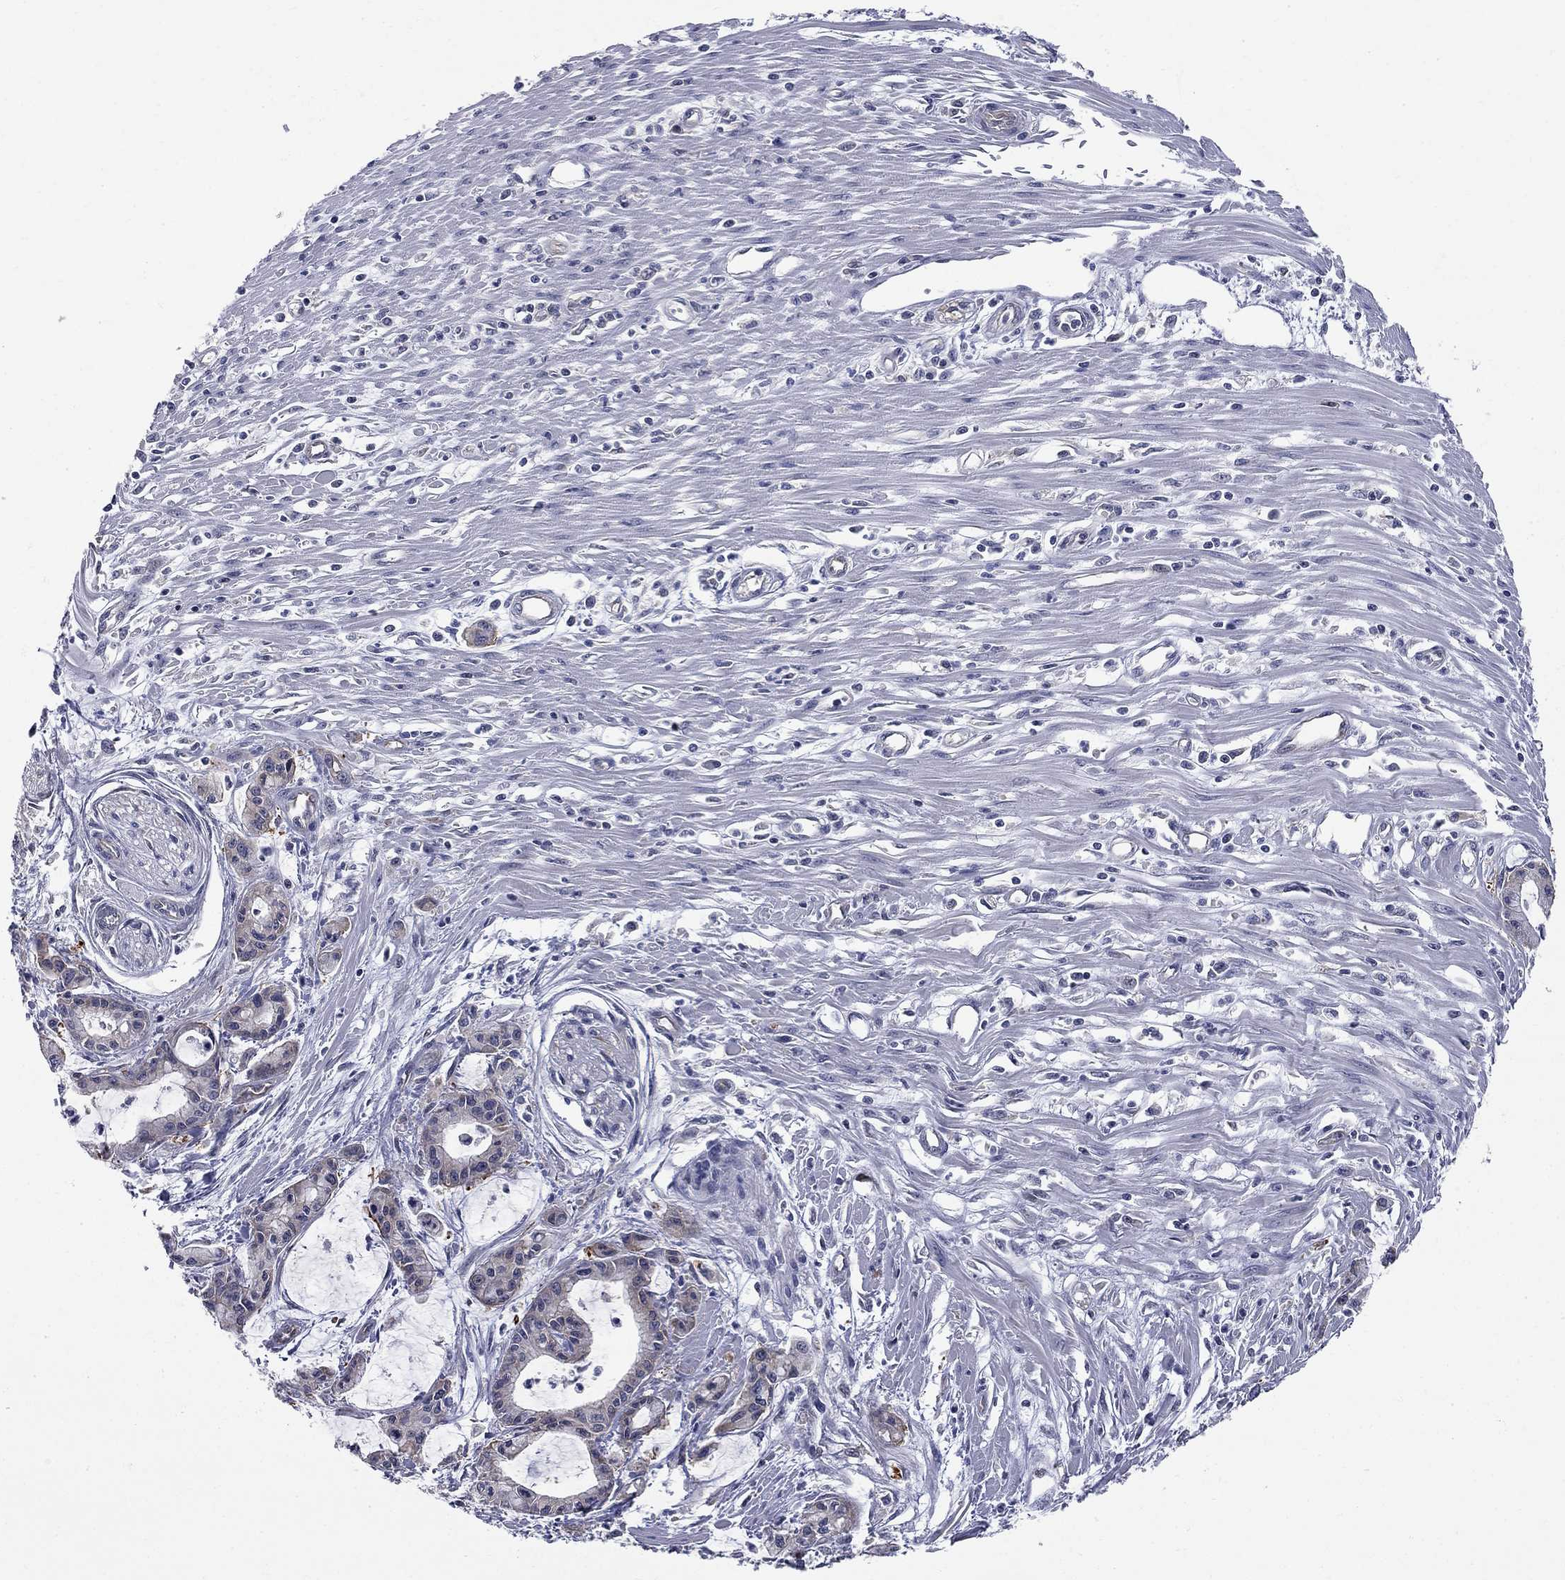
{"staining": {"intensity": "negative", "quantity": "none", "location": "none"}, "tissue": "pancreatic cancer", "cell_type": "Tumor cells", "image_type": "cancer", "snomed": [{"axis": "morphology", "description": "Adenocarcinoma, NOS"}, {"axis": "topography", "description": "Pancreas"}], "caption": "High power microscopy micrograph of an immunohistochemistry image of pancreatic cancer (adenocarcinoma), revealing no significant positivity in tumor cells.", "gene": "GALNT8", "patient": {"sex": "male", "age": 48}}